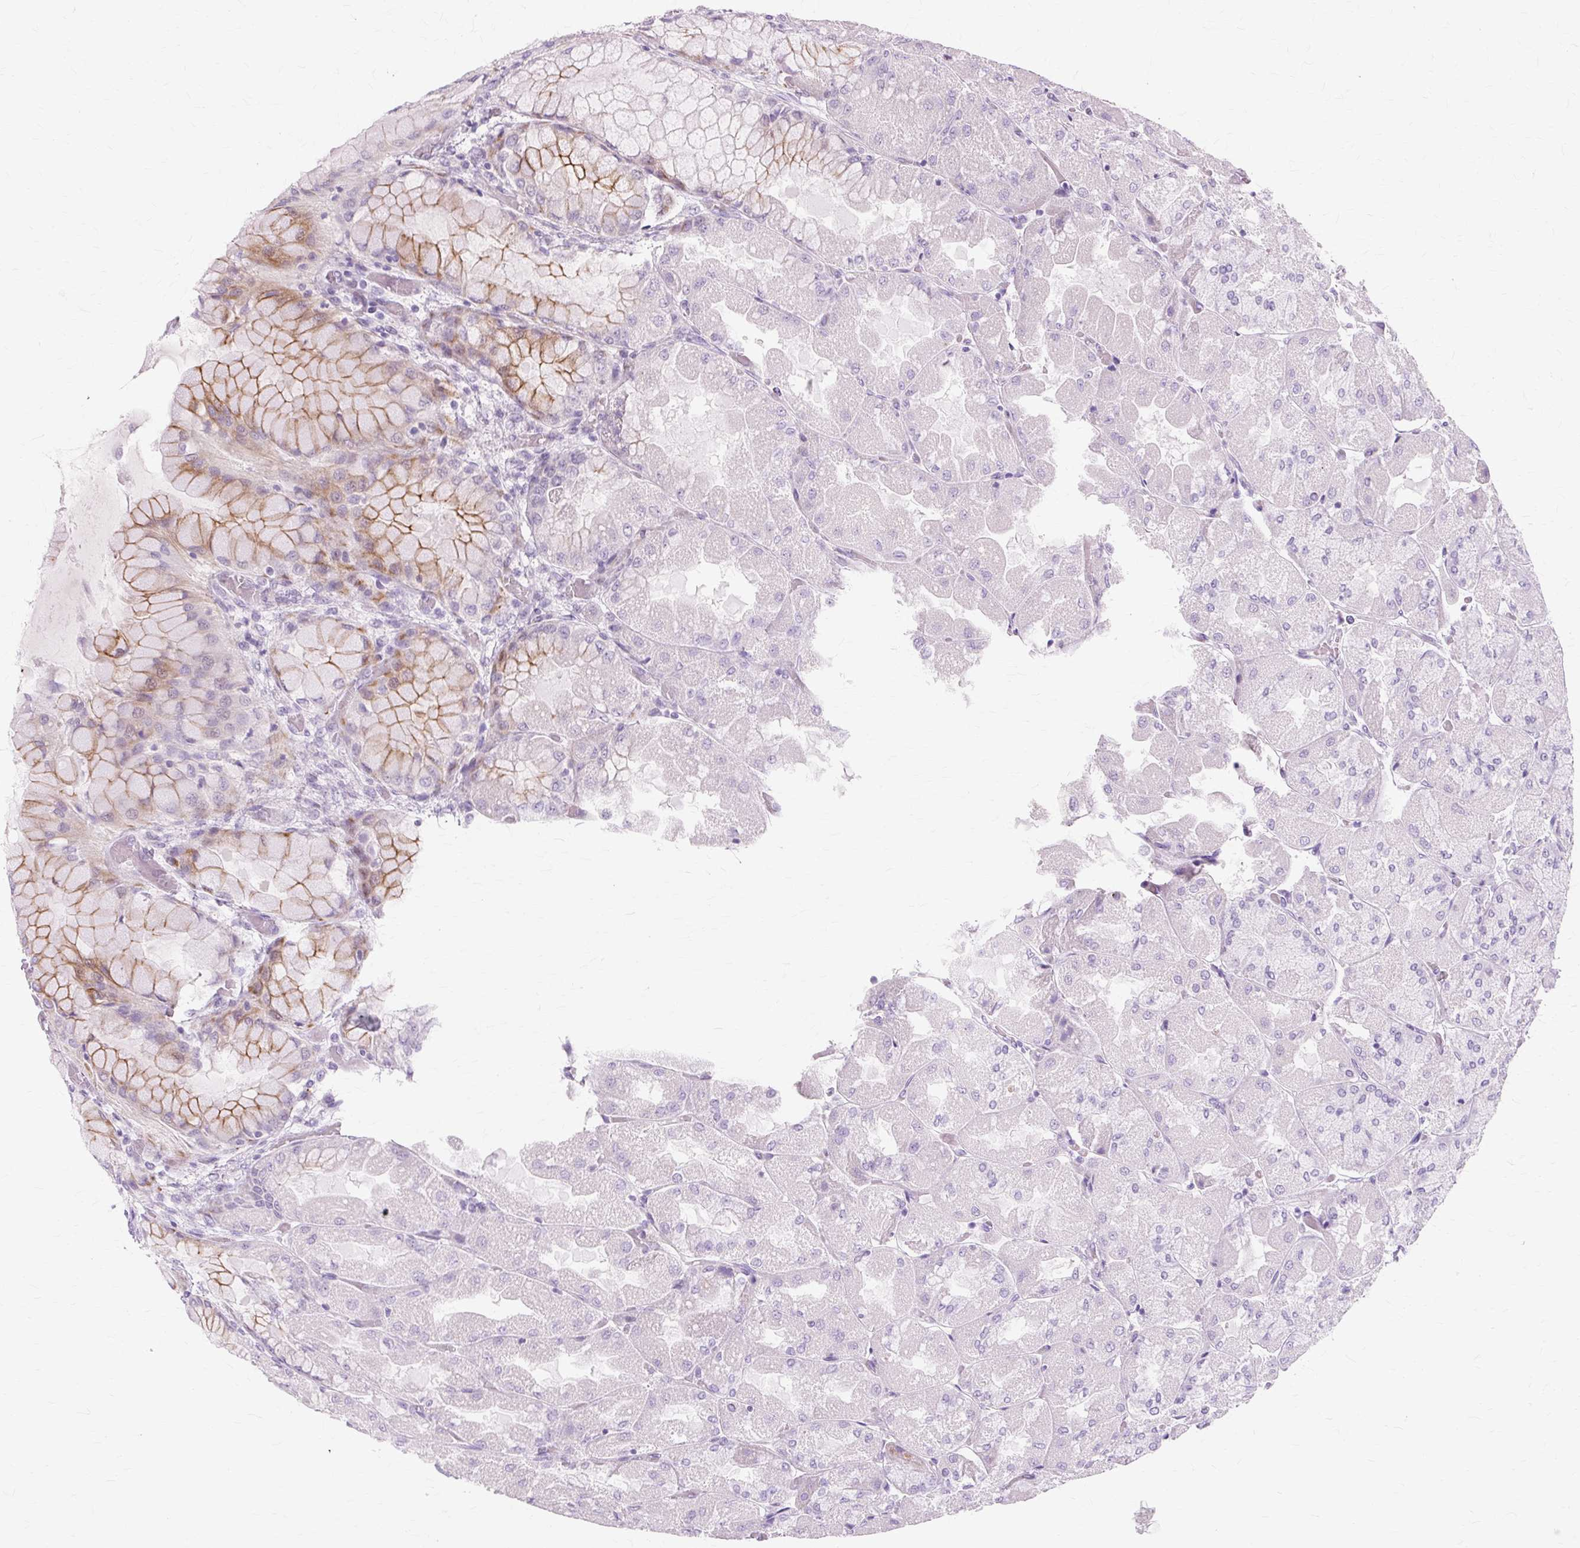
{"staining": {"intensity": "moderate", "quantity": "<25%", "location": "cytoplasmic/membranous"}, "tissue": "stomach", "cell_type": "Glandular cells", "image_type": "normal", "snomed": [{"axis": "morphology", "description": "Normal tissue, NOS"}, {"axis": "topography", "description": "Stomach"}], "caption": "High-magnification brightfield microscopy of benign stomach stained with DAB (brown) and counterstained with hematoxylin (blue). glandular cells exhibit moderate cytoplasmic/membranous staining is appreciated in approximately<25% of cells. (DAB (3,3'-diaminobenzidine) IHC with brightfield microscopy, high magnification).", "gene": "IRX2", "patient": {"sex": "female", "age": 61}}